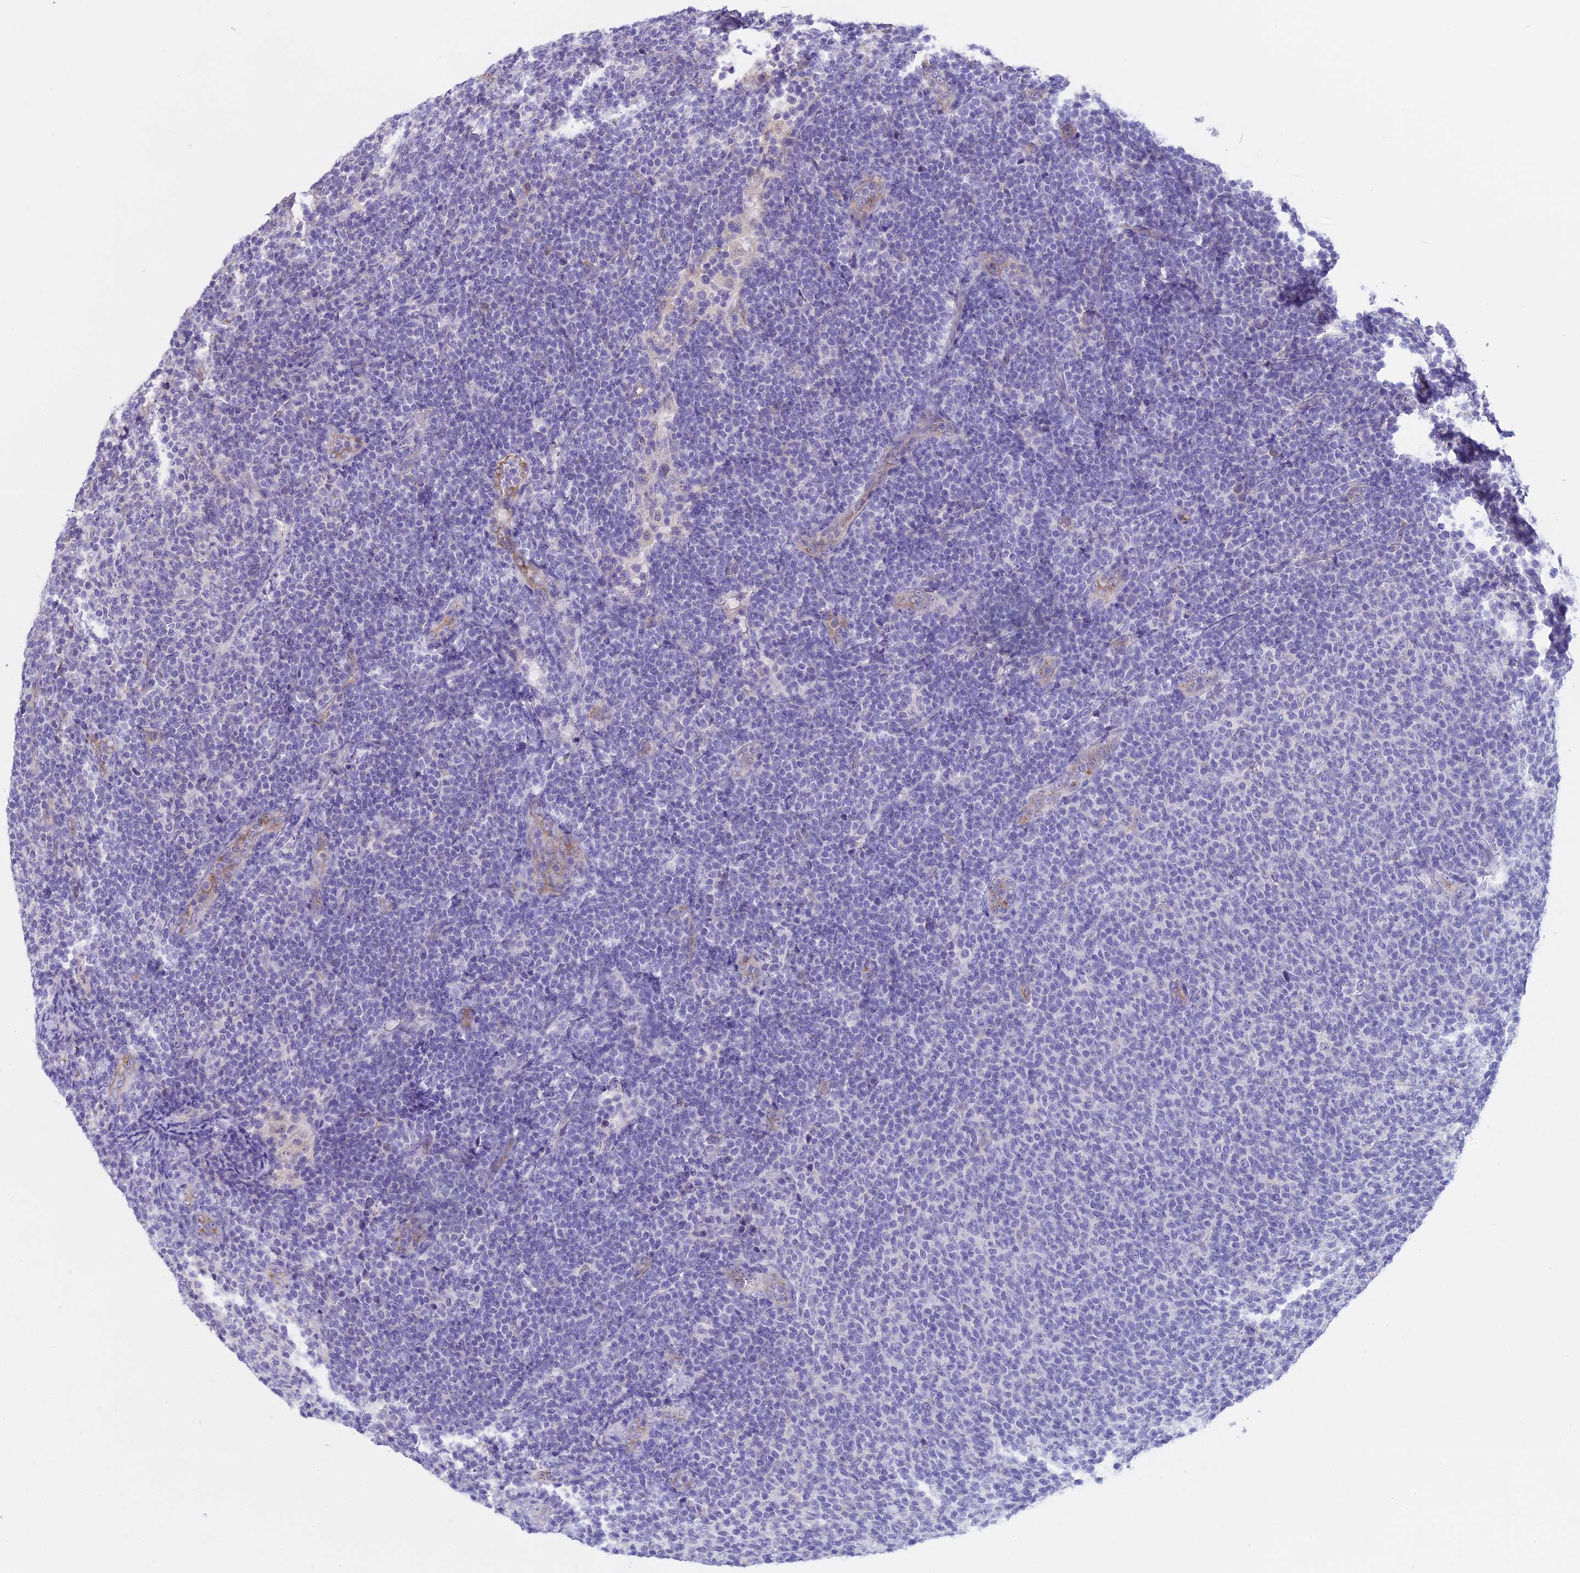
{"staining": {"intensity": "negative", "quantity": "none", "location": "none"}, "tissue": "lymphoma", "cell_type": "Tumor cells", "image_type": "cancer", "snomed": [{"axis": "morphology", "description": "Malignant lymphoma, non-Hodgkin's type, Low grade"}, {"axis": "topography", "description": "Lymph node"}], "caption": "High magnification brightfield microscopy of lymphoma stained with DAB (3,3'-diaminobenzidine) (brown) and counterstained with hematoxylin (blue): tumor cells show no significant positivity.", "gene": "WFDC2", "patient": {"sex": "male", "age": 66}}